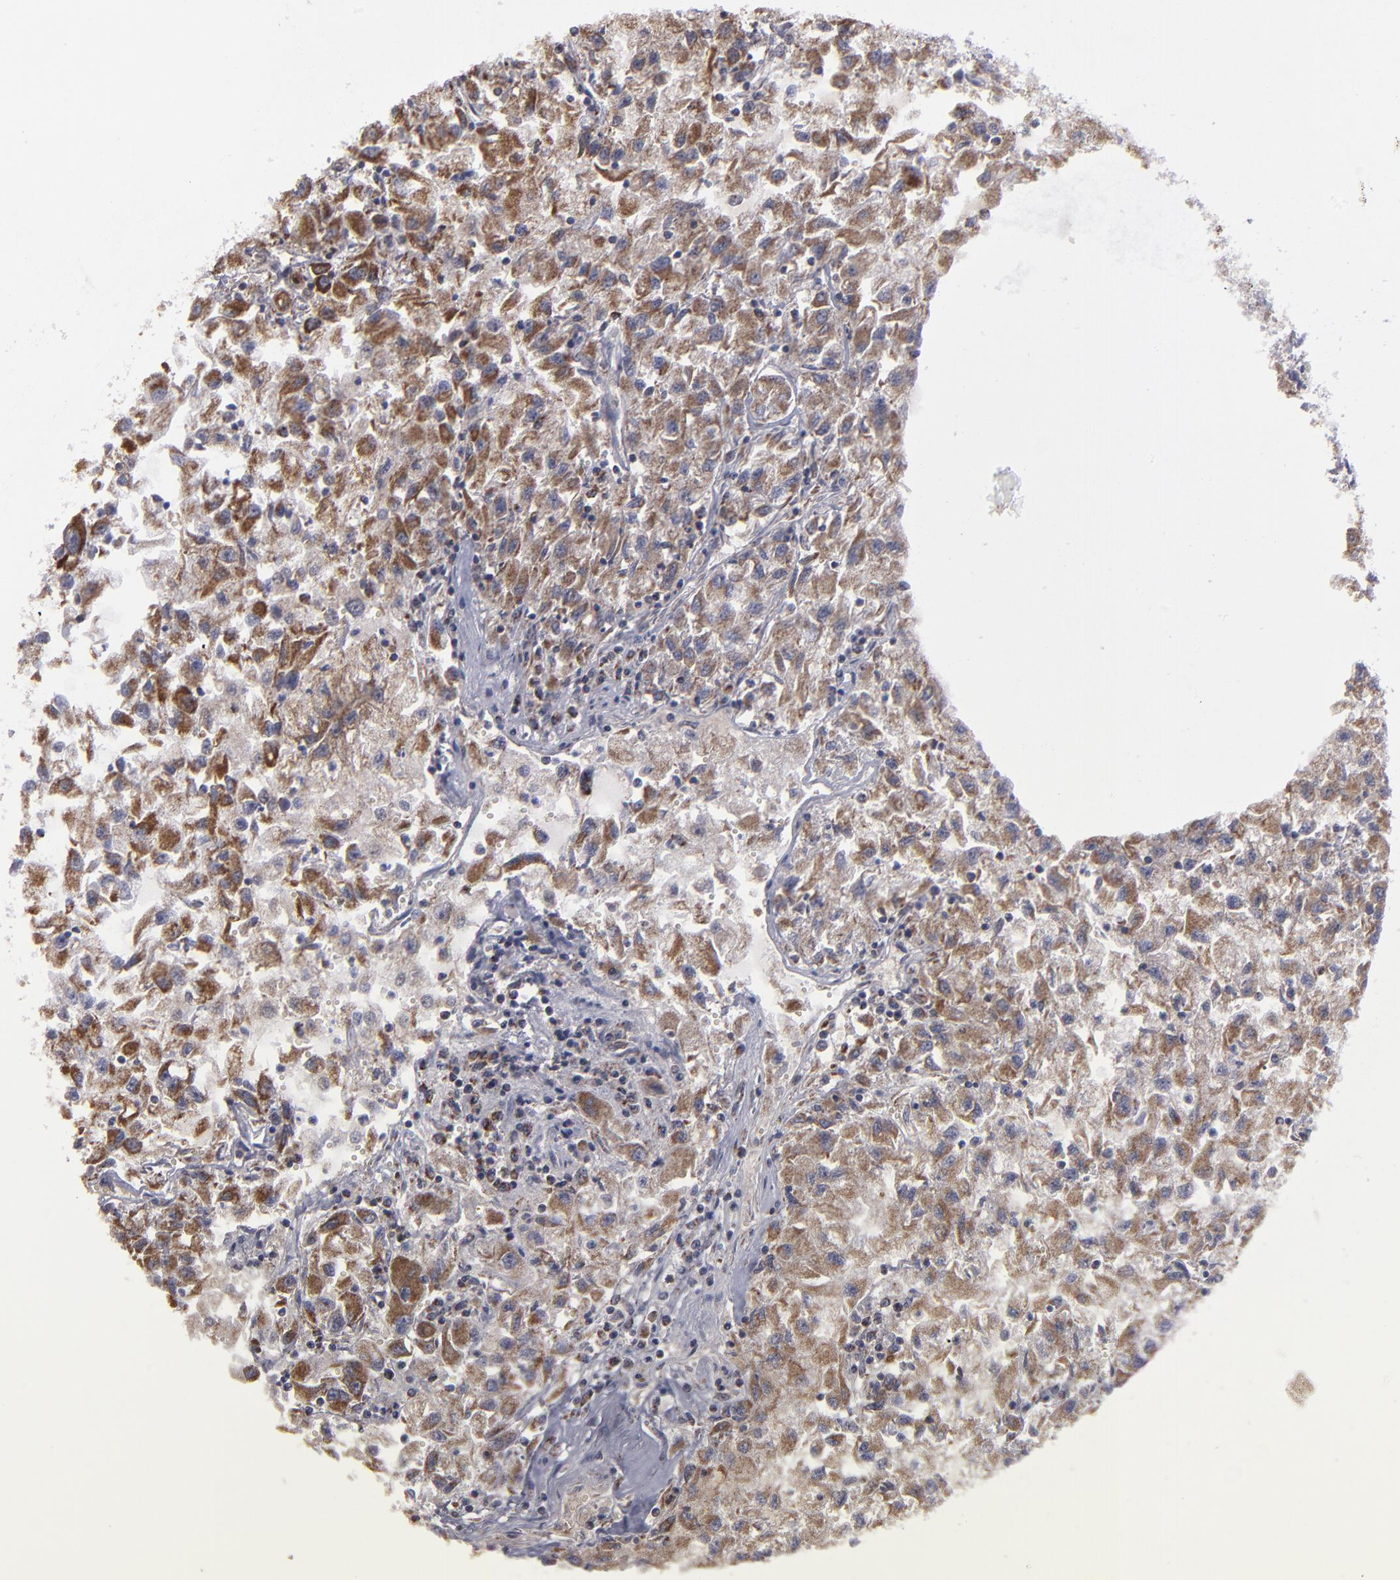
{"staining": {"intensity": "moderate", "quantity": ">75%", "location": "cytoplasmic/membranous"}, "tissue": "renal cancer", "cell_type": "Tumor cells", "image_type": "cancer", "snomed": [{"axis": "morphology", "description": "Adenocarcinoma, NOS"}, {"axis": "topography", "description": "Kidney"}], "caption": "This micrograph shows renal adenocarcinoma stained with immunohistochemistry to label a protein in brown. The cytoplasmic/membranous of tumor cells show moderate positivity for the protein. Nuclei are counter-stained blue.", "gene": "MYOM2", "patient": {"sex": "male", "age": 59}}